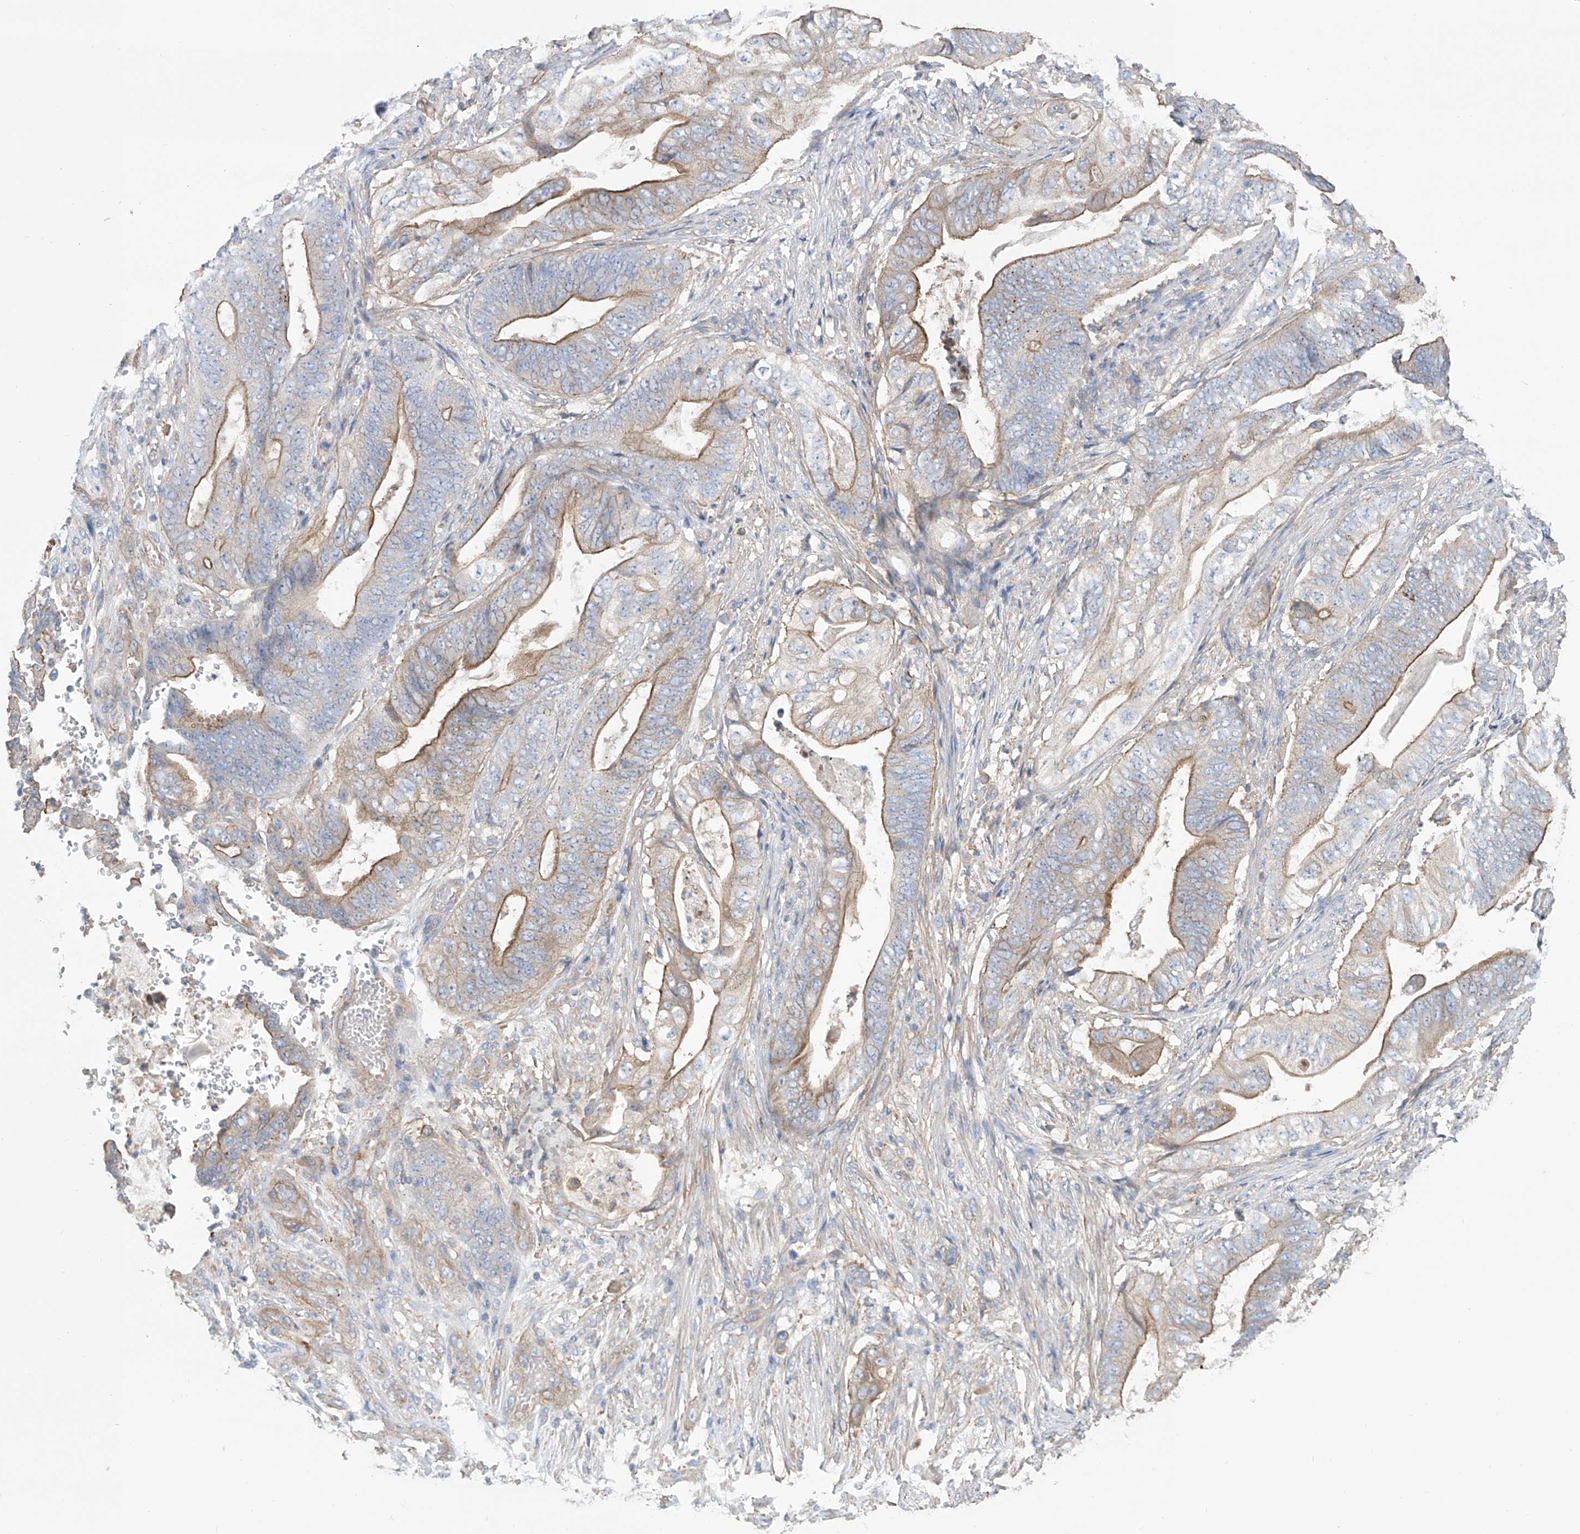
{"staining": {"intensity": "moderate", "quantity": ">75%", "location": "cytoplasmic/membranous"}, "tissue": "stomach cancer", "cell_type": "Tumor cells", "image_type": "cancer", "snomed": [{"axis": "morphology", "description": "Adenocarcinoma, NOS"}, {"axis": "topography", "description": "Stomach"}], "caption": "Stomach adenocarcinoma stained with DAB immunohistochemistry exhibits medium levels of moderate cytoplasmic/membranous expression in about >75% of tumor cells.", "gene": "TMEM209", "patient": {"sex": "female", "age": 73}}